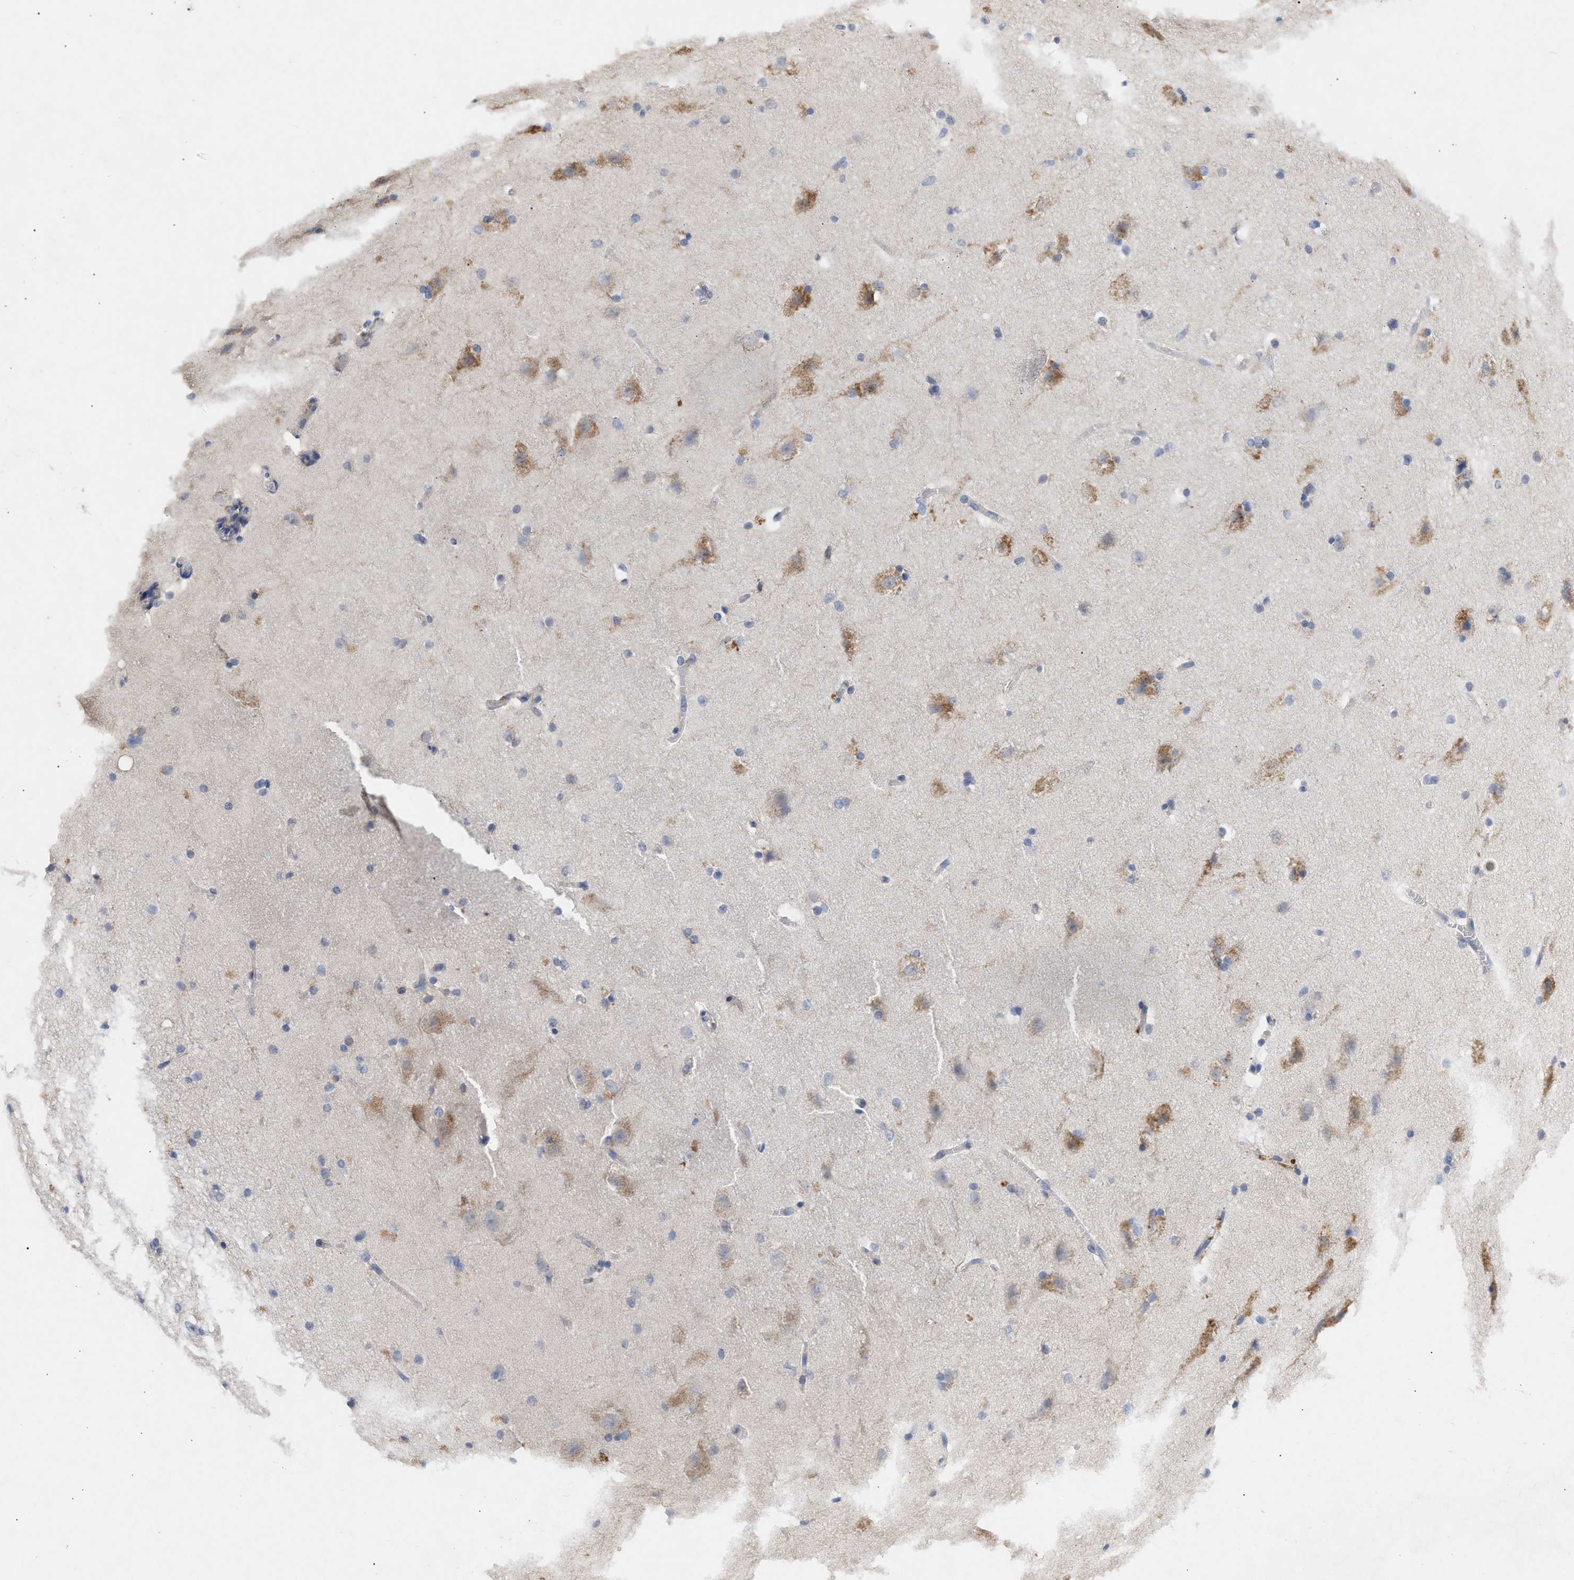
{"staining": {"intensity": "negative", "quantity": "none", "location": "none"}, "tissue": "cerebral cortex", "cell_type": "Endothelial cells", "image_type": "normal", "snomed": [{"axis": "morphology", "description": "Normal tissue, NOS"}, {"axis": "topography", "description": "Cerebral cortex"}, {"axis": "topography", "description": "Hippocampus"}], "caption": "Photomicrograph shows no significant protein expression in endothelial cells of unremarkable cerebral cortex. (DAB immunohistochemistry (IHC), high magnification).", "gene": "SELENOM", "patient": {"sex": "female", "age": 19}}